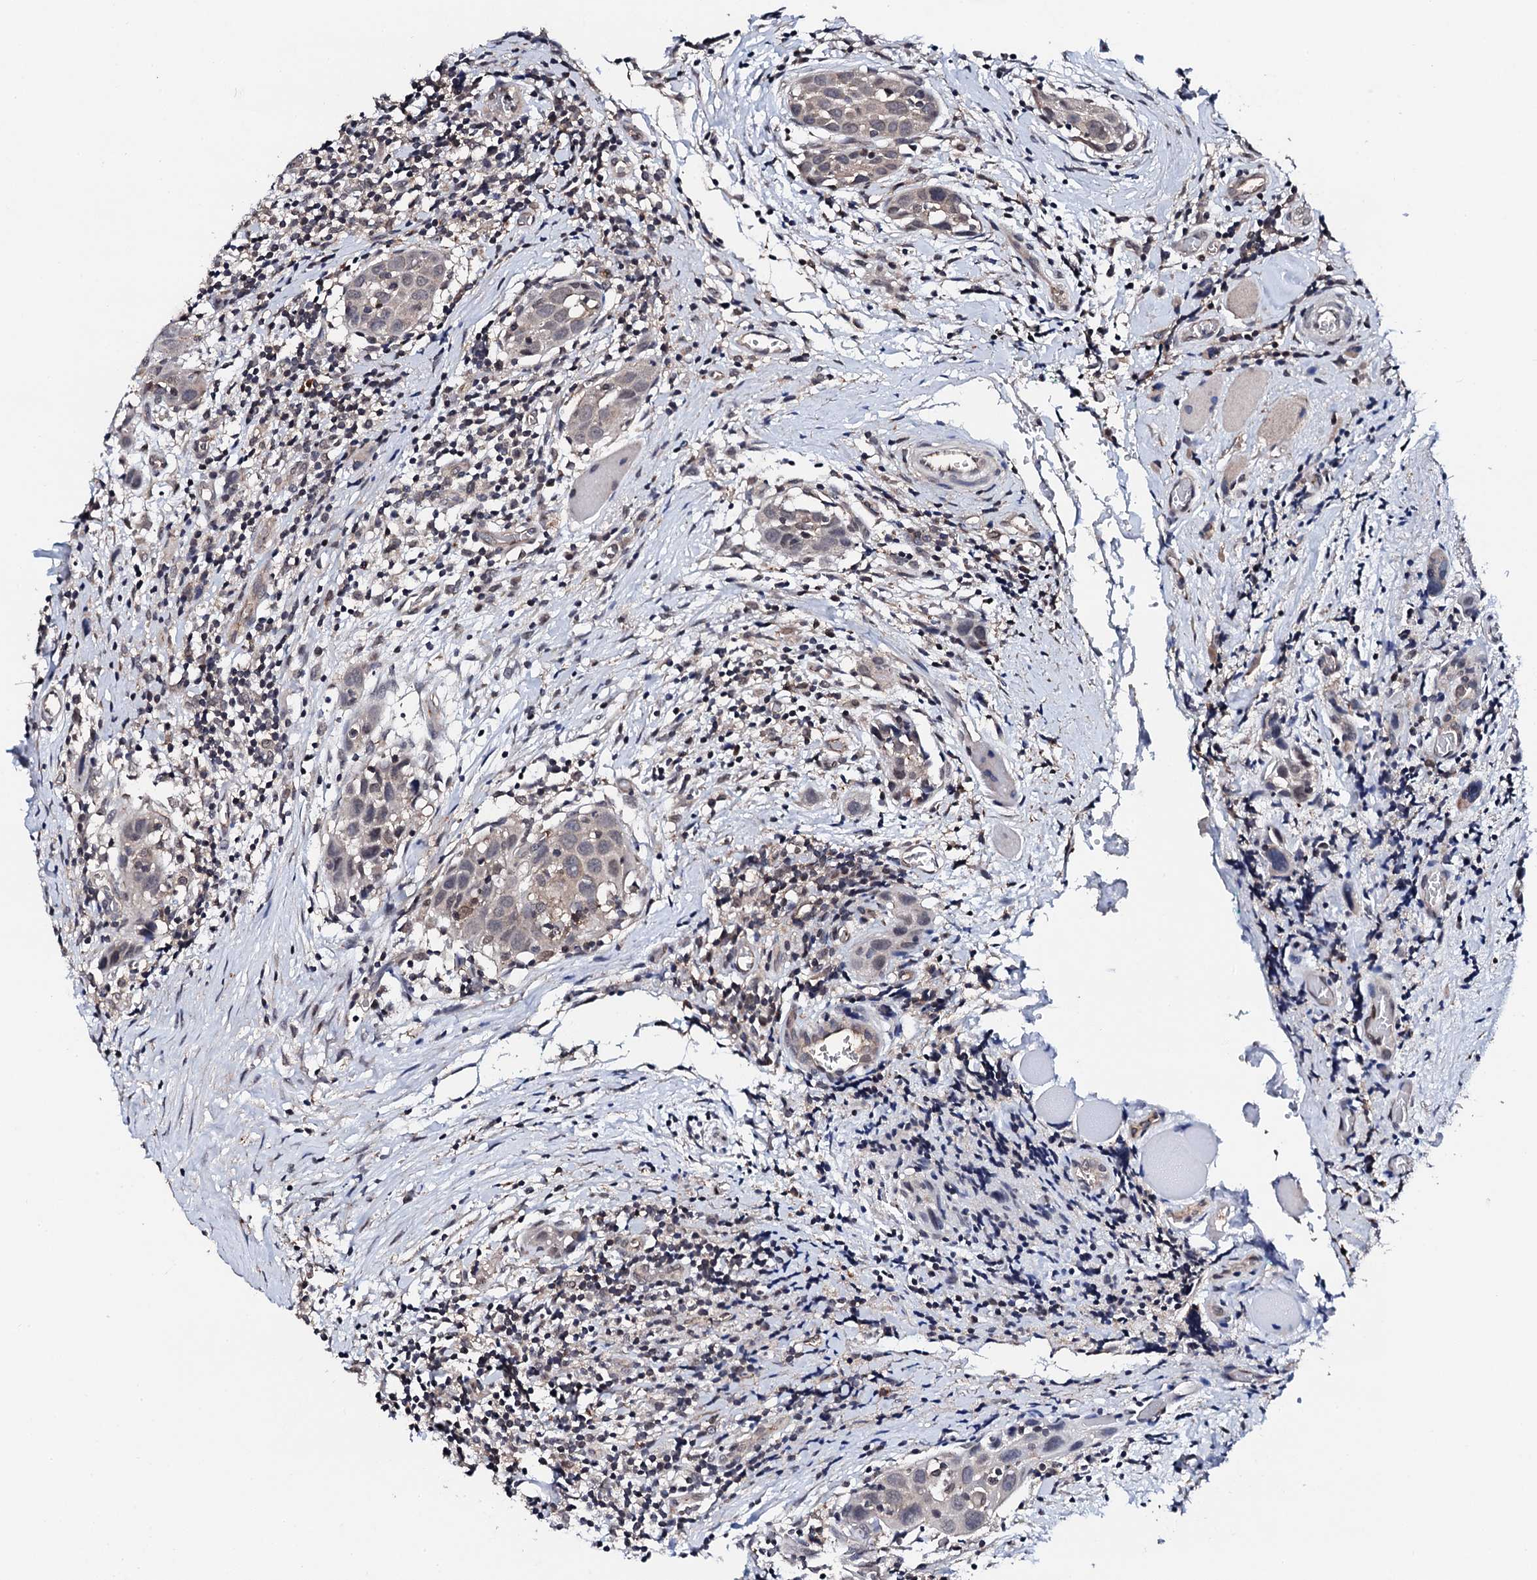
{"staining": {"intensity": "weak", "quantity": "25%-75%", "location": "nuclear"}, "tissue": "head and neck cancer", "cell_type": "Tumor cells", "image_type": "cancer", "snomed": [{"axis": "morphology", "description": "Squamous cell carcinoma, NOS"}, {"axis": "topography", "description": "Oral tissue"}, {"axis": "topography", "description": "Head-Neck"}], "caption": "Protein expression analysis of human head and neck cancer (squamous cell carcinoma) reveals weak nuclear expression in about 25%-75% of tumor cells. Using DAB (brown) and hematoxylin (blue) stains, captured at high magnification using brightfield microscopy.", "gene": "EDC3", "patient": {"sex": "female", "age": 50}}